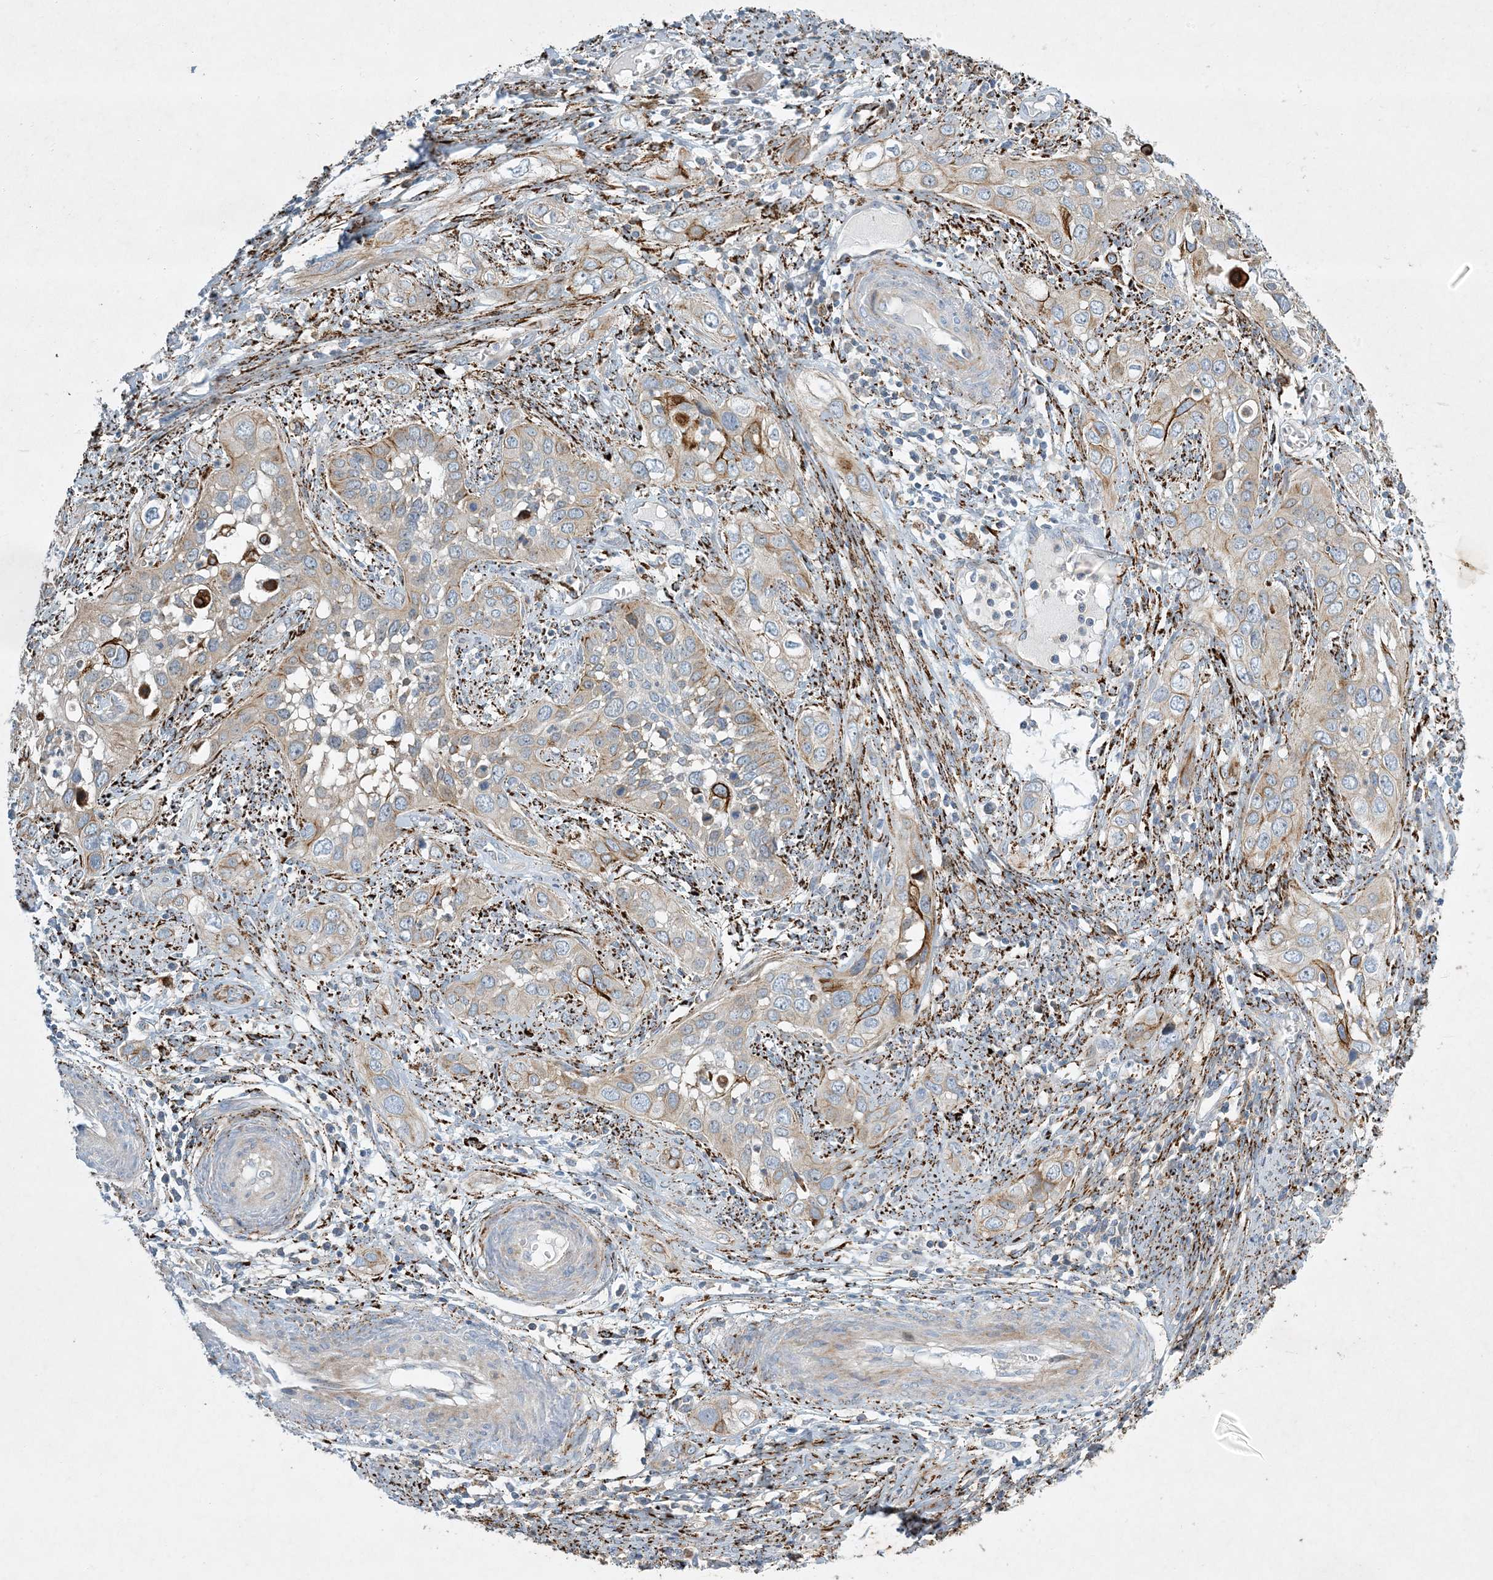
{"staining": {"intensity": "moderate", "quantity": "25%-75%", "location": "cytoplasmic/membranous"}, "tissue": "cervical cancer", "cell_type": "Tumor cells", "image_type": "cancer", "snomed": [{"axis": "morphology", "description": "Squamous cell carcinoma, NOS"}, {"axis": "topography", "description": "Cervix"}], "caption": "Immunohistochemistry (IHC) photomicrograph of human cervical squamous cell carcinoma stained for a protein (brown), which exhibits medium levels of moderate cytoplasmic/membranous staining in approximately 25%-75% of tumor cells.", "gene": "LTN1", "patient": {"sex": "female", "age": 34}}